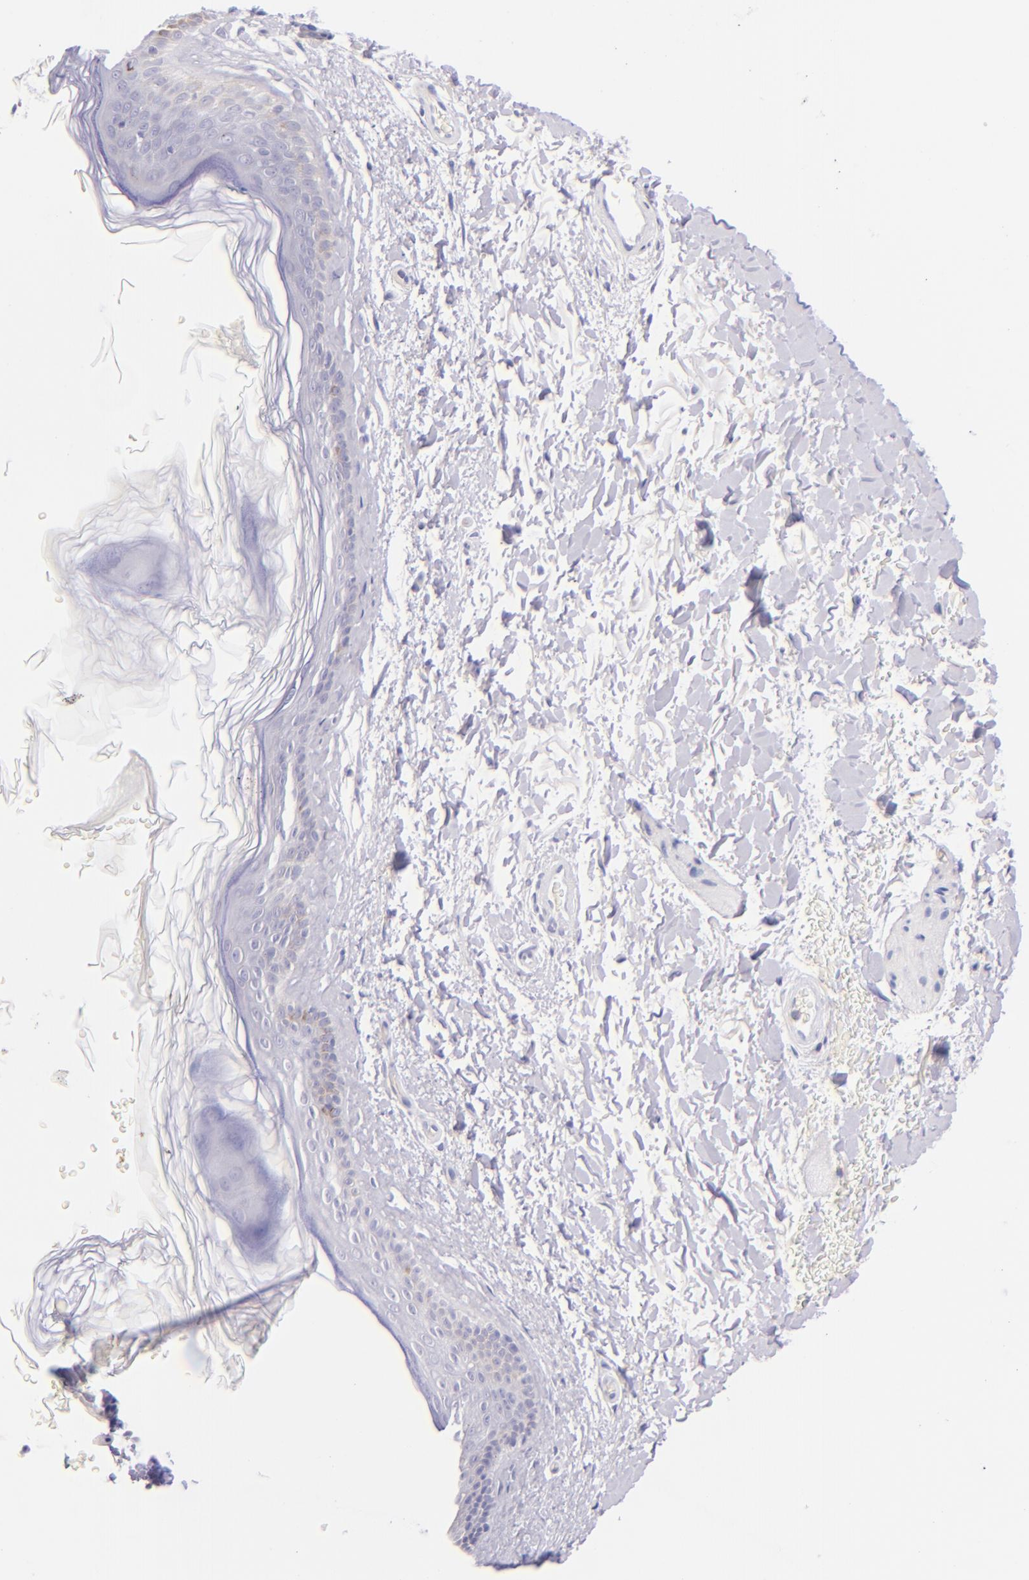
{"staining": {"intensity": "negative", "quantity": "none", "location": "none"}, "tissue": "skin", "cell_type": "Fibroblasts", "image_type": "normal", "snomed": [{"axis": "morphology", "description": "Normal tissue, NOS"}, {"axis": "topography", "description": "Skin"}], "caption": "Immunohistochemical staining of normal skin exhibits no significant expression in fibroblasts.", "gene": "SDC1", "patient": {"sex": "male", "age": 63}}